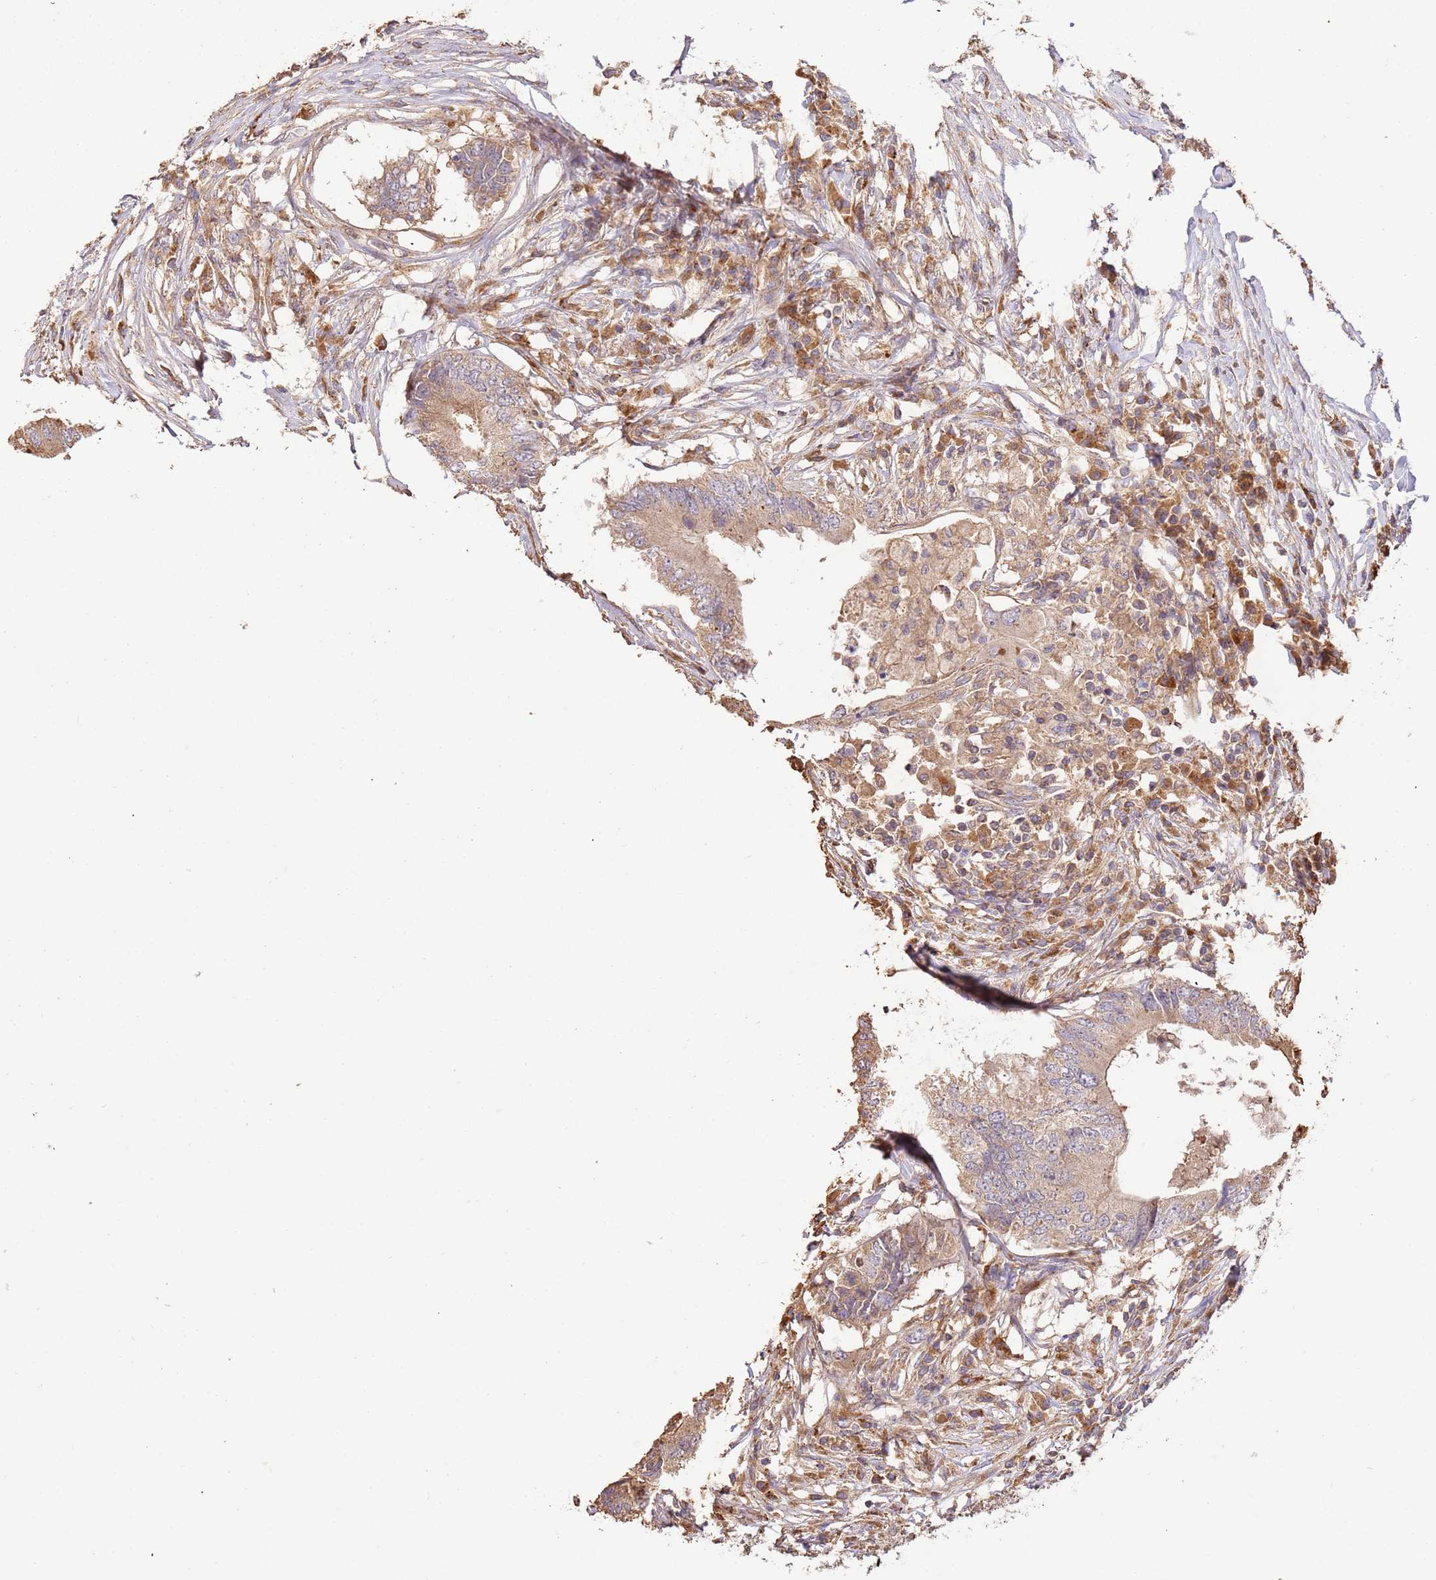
{"staining": {"intensity": "weak", "quantity": ">75%", "location": "cytoplasmic/membranous"}, "tissue": "colorectal cancer", "cell_type": "Tumor cells", "image_type": "cancer", "snomed": [{"axis": "morphology", "description": "Adenocarcinoma, NOS"}, {"axis": "topography", "description": "Colon"}], "caption": "A low amount of weak cytoplasmic/membranous expression is identified in approximately >75% of tumor cells in adenocarcinoma (colorectal) tissue.", "gene": "CEP55", "patient": {"sex": "male", "age": 71}}